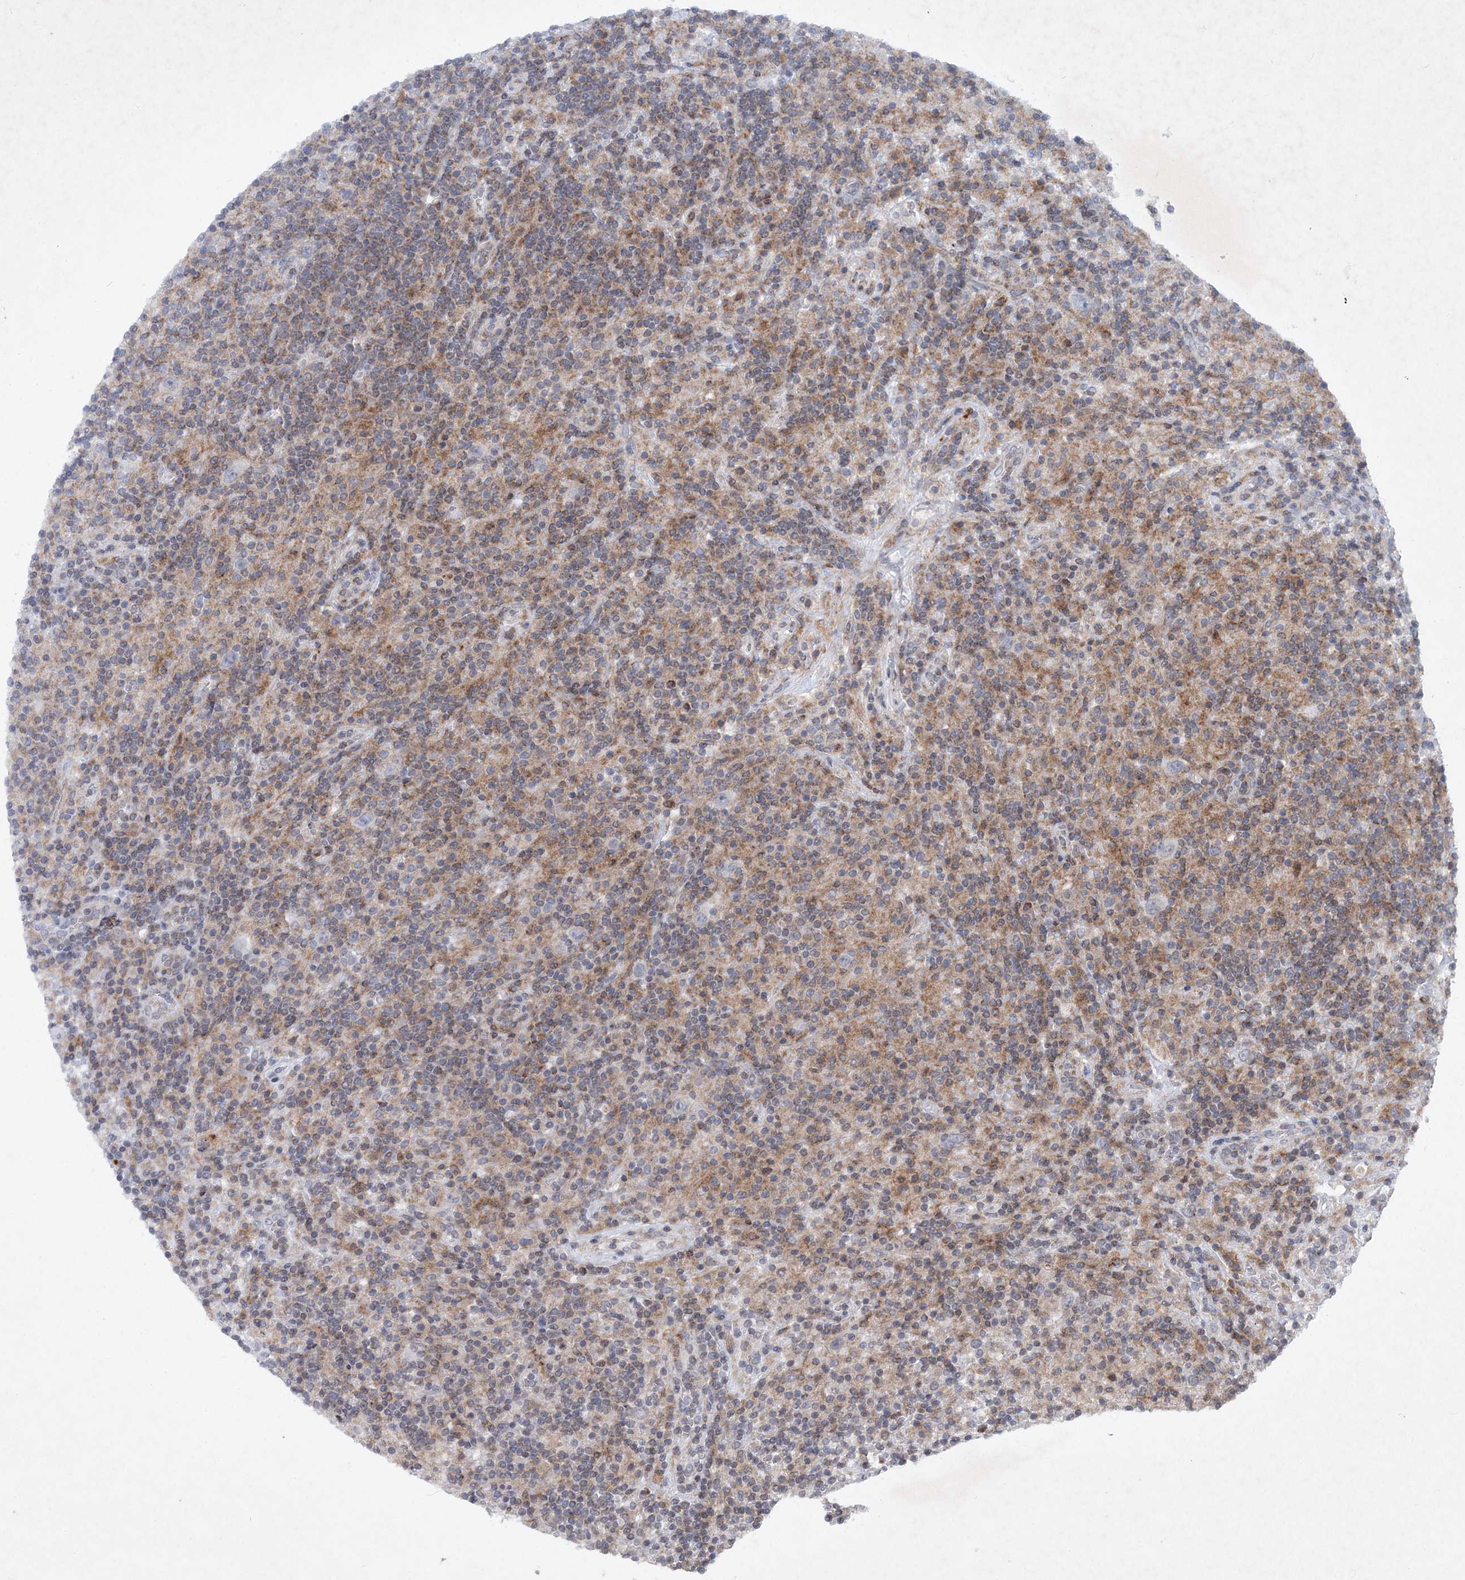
{"staining": {"intensity": "negative", "quantity": "none", "location": "none"}, "tissue": "lymphoma", "cell_type": "Tumor cells", "image_type": "cancer", "snomed": [{"axis": "morphology", "description": "Hodgkin's disease, NOS"}, {"axis": "topography", "description": "Lymph node"}], "caption": "This is an immunohistochemistry (IHC) micrograph of human Hodgkin's disease. There is no positivity in tumor cells.", "gene": "SOWAHB", "patient": {"sex": "male", "age": 70}}